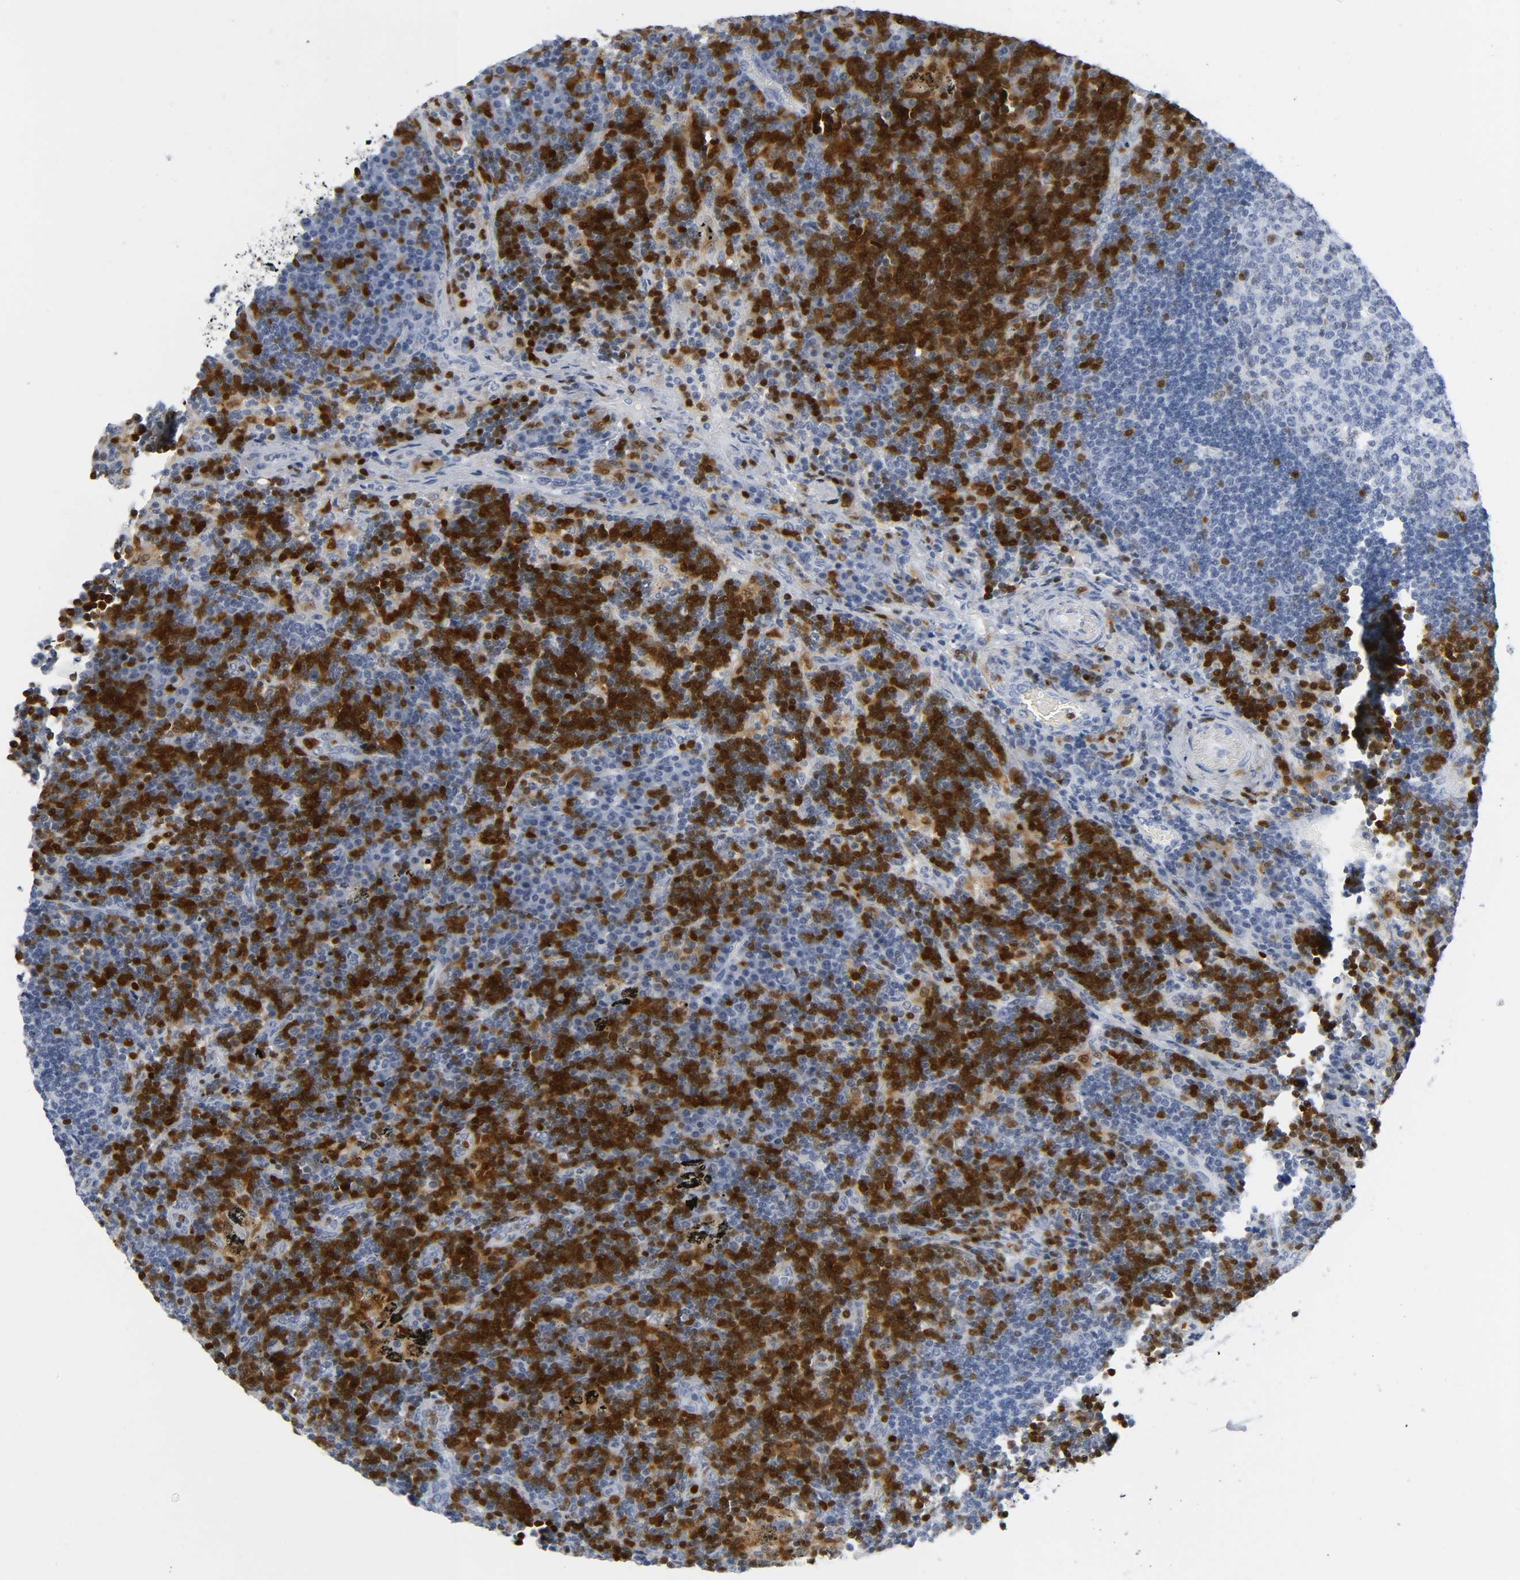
{"staining": {"intensity": "strong", "quantity": "<25%", "location": "cytoplasmic/membranous,nuclear"}, "tissue": "lymph node", "cell_type": "Germinal center cells", "image_type": "normal", "snomed": [{"axis": "morphology", "description": "Normal tissue, NOS"}, {"axis": "morphology", "description": "Squamous cell carcinoma, metastatic, NOS"}, {"axis": "topography", "description": "Lymph node"}], "caption": "Lymph node stained with a brown dye demonstrates strong cytoplasmic/membranous,nuclear positive positivity in about <25% of germinal center cells.", "gene": "DOK2", "patient": {"sex": "female", "age": 53}}